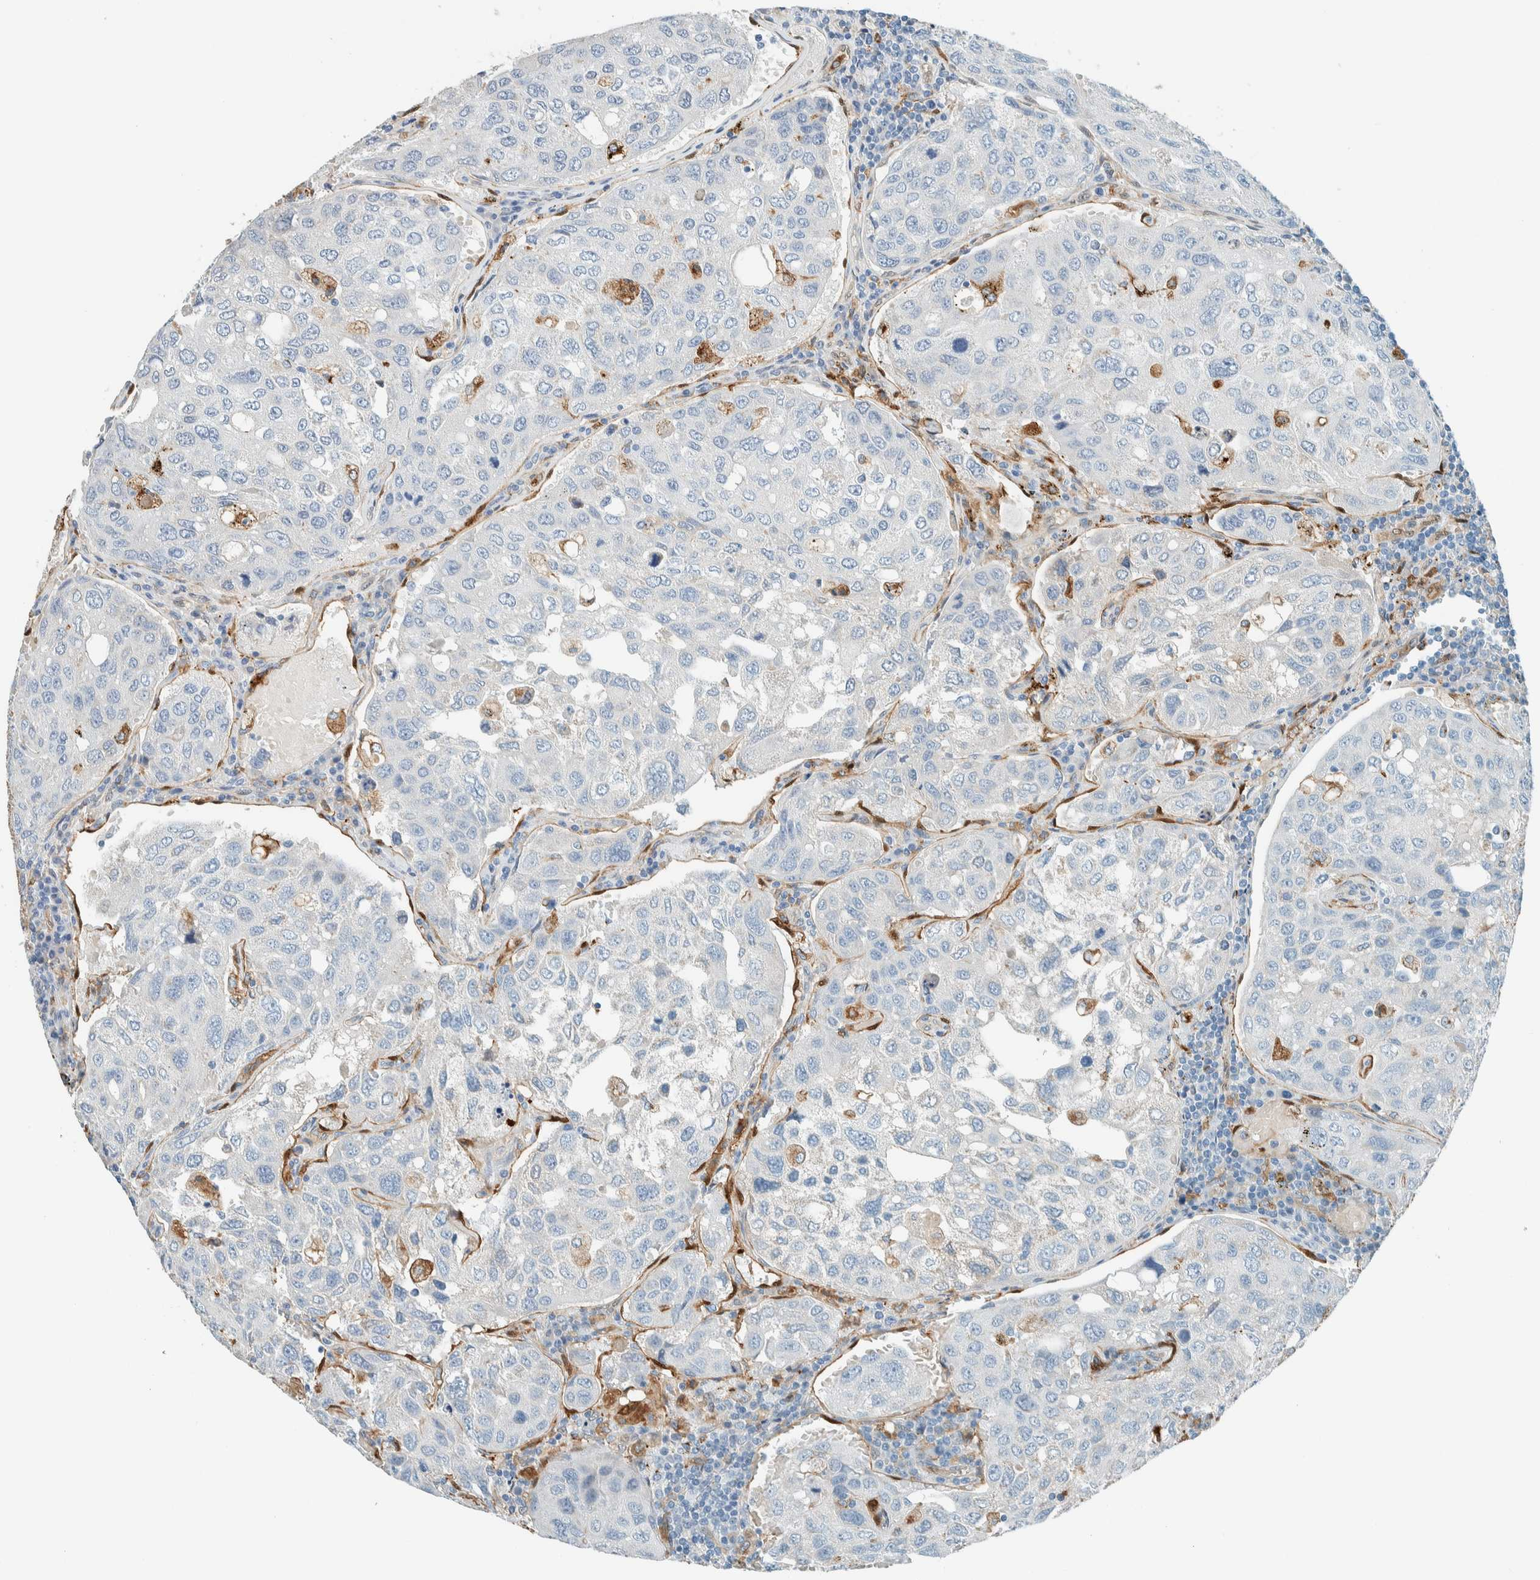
{"staining": {"intensity": "negative", "quantity": "none", "location": "none"}, "tissue": "urothelial cancer", "cell_type": "Tumor cells", "image_type": "cancer", "snomed": [{"axis": "morphology", "description": "Urothelial carcinoma, High grade"}, {"axis": "topography", "description": "Lymph node"}, {"axis": "topography", "description": "Urinary bladder"}], "caption": "Urothelial carcinoma (high-grade) was stained to show a protein in brown. There is no significant expression in tumor cells.", "gene": "NXN", "patient": {"sex": "male", "age": 51}}